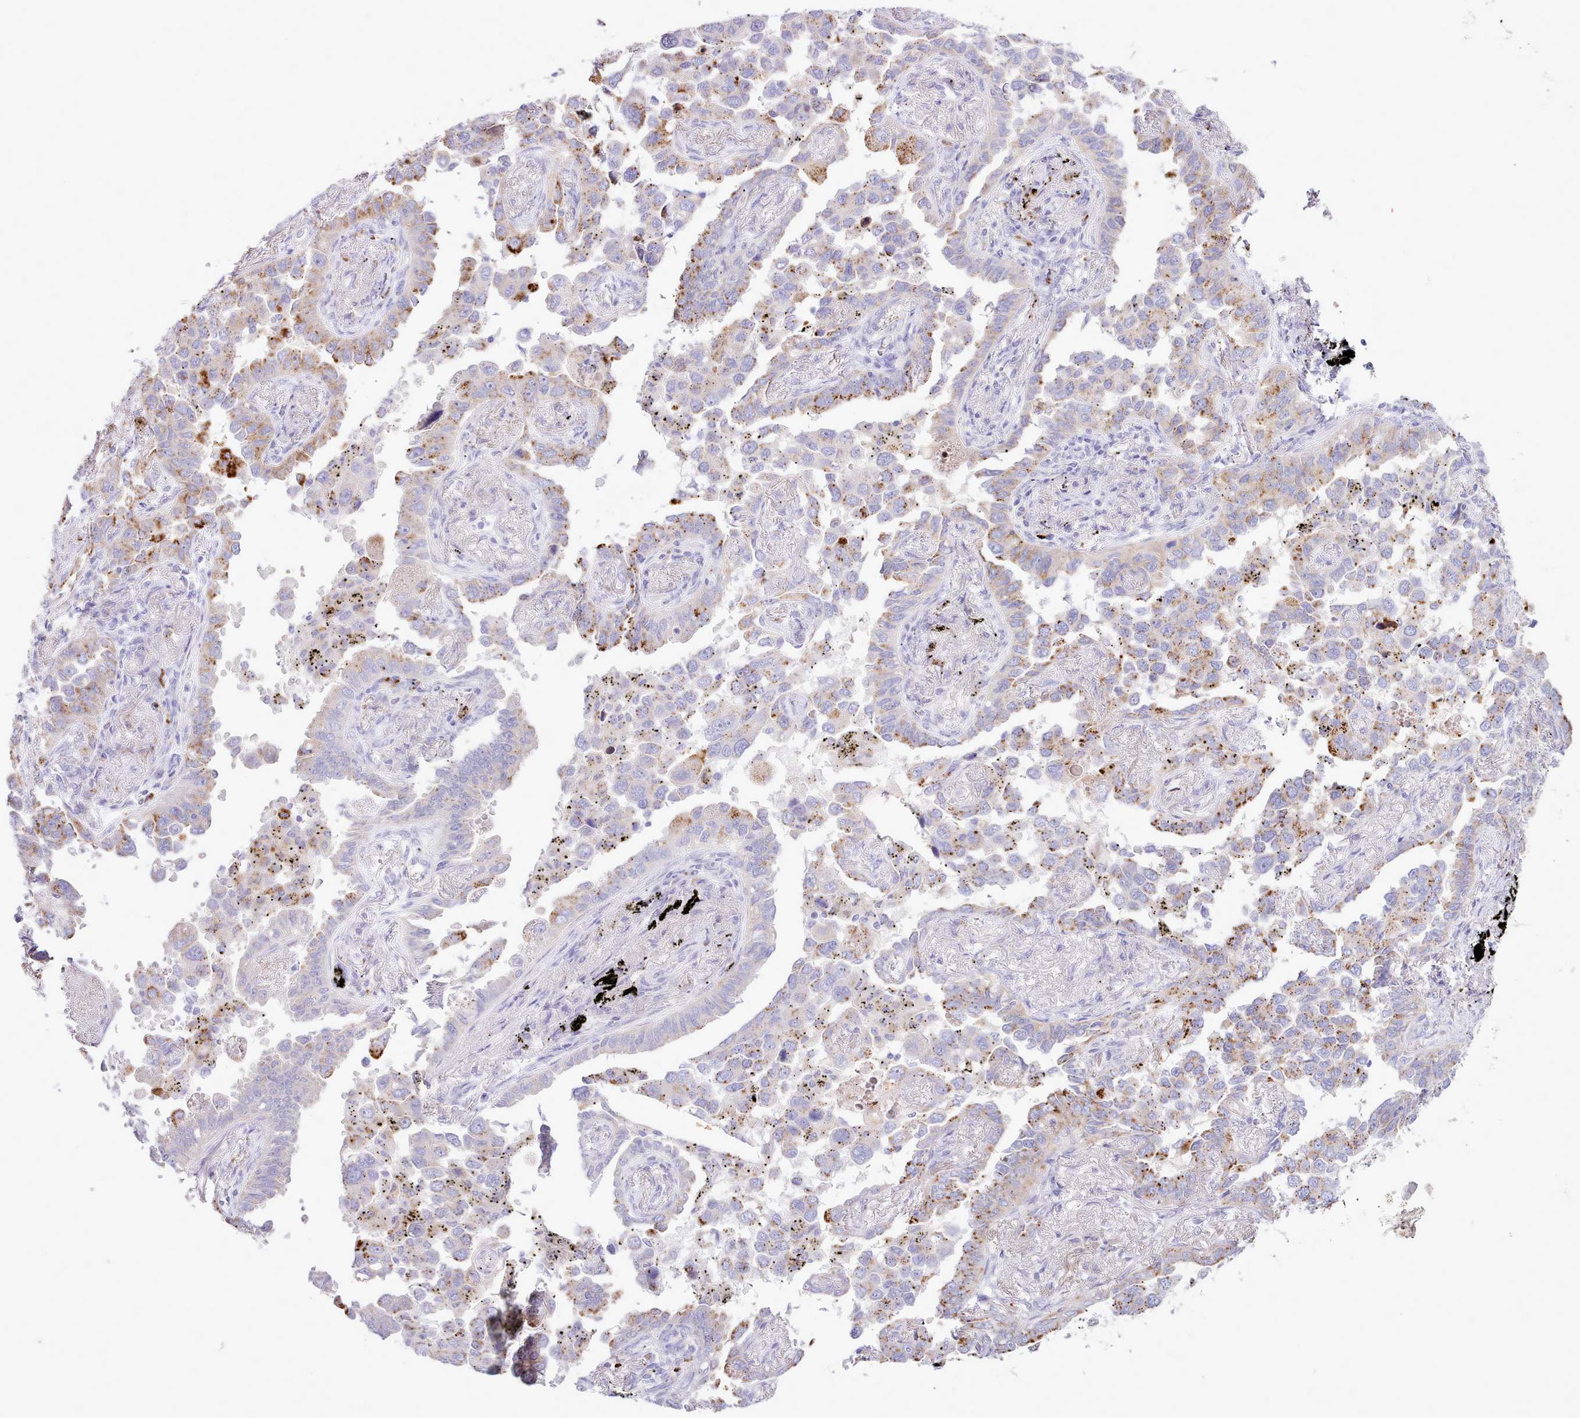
{"staining": {"intensity": "moderate", "quantity": "25%-75%", "location": "cytoplasmic/membranous"}, "tissue": "lung cancer", "cell_type": "Tumor cells", "image_type": "cancer", "snomed": [{"axis": "morphology", "description": "Adenocarcinoma, NOS"}, {"axis": "topography", "description": "Lung"}], "caption": "Adenocarcinoma (lung) stained with IHC reveals moderate cytoplasmic/membranous positivity in approximately 25%-75% of tumor cells.", "gene": "SRD5A1", "patient": {"sex": "male", "age": 67}}